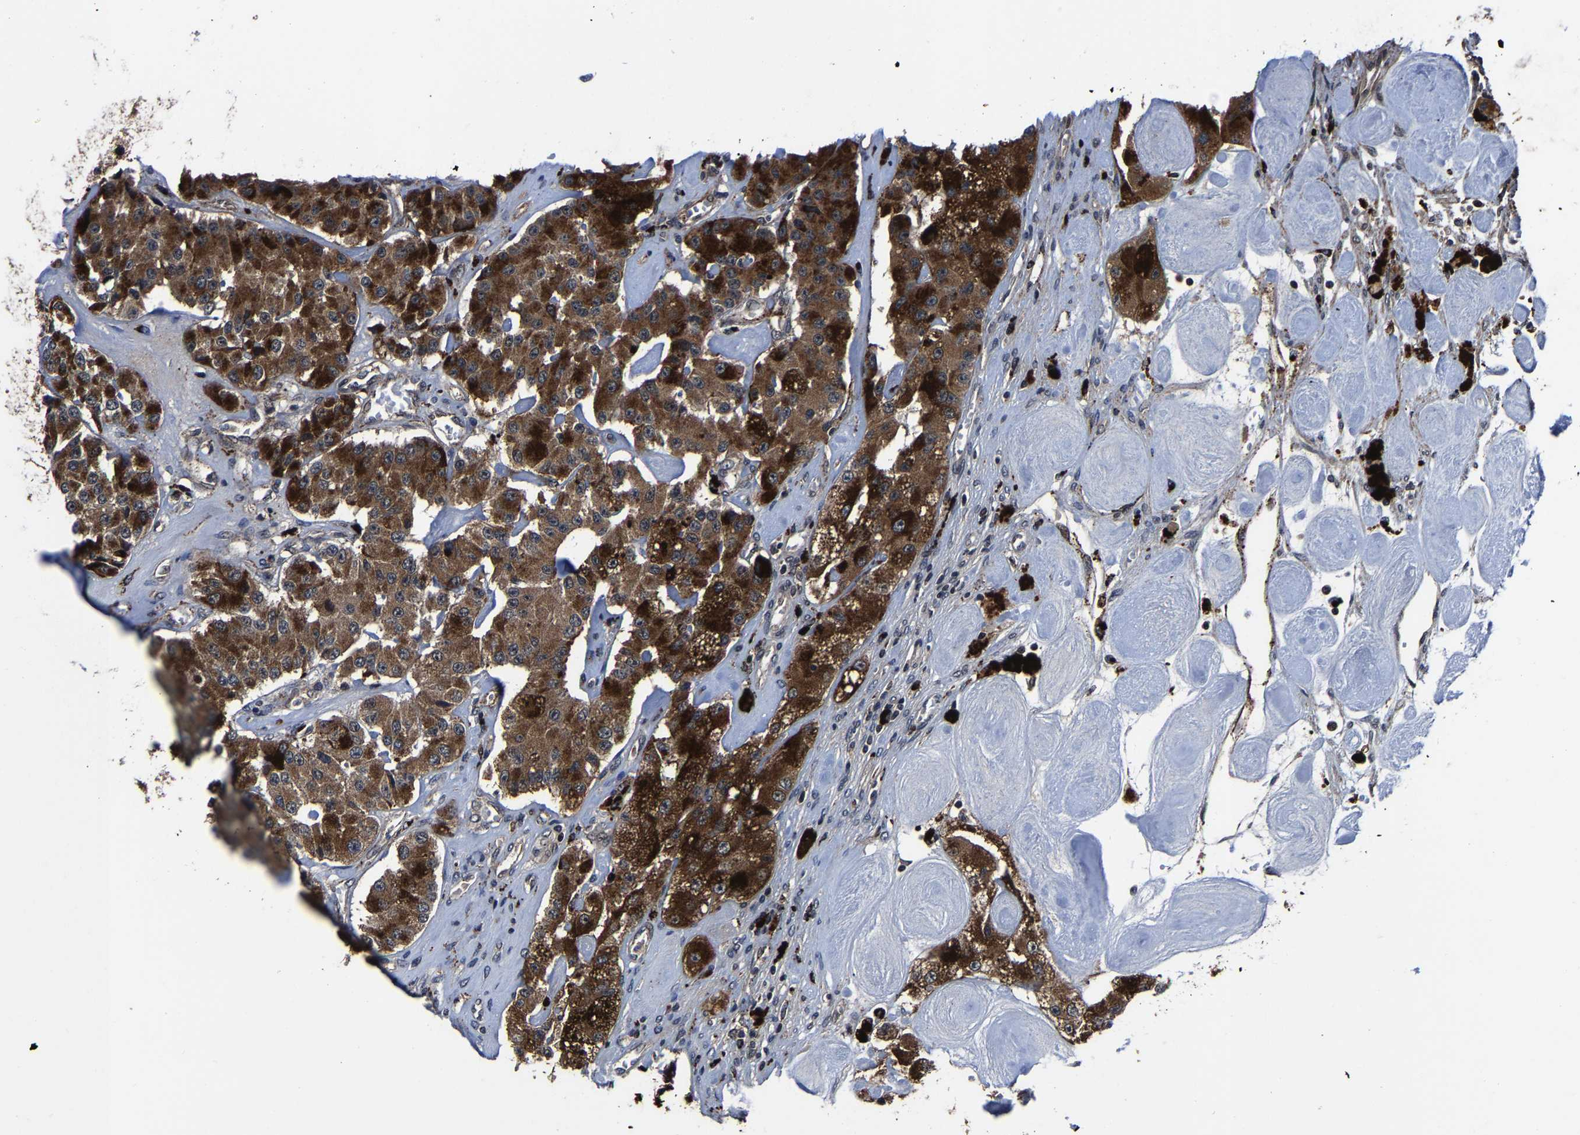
{"staining": {"intensity": "strong", "quantity": ">75%", "location": "cytoplasmic/membranous"}, "tissue": "carcinoid", "cell_type": "Tumor cells", "image_type": "cancer", "snomed": [{"axis": "morphology", "description": "Carcinoid, malignant, NOS"}, {"axis": "topography", "description": "Pancreas"}], "caption": "Immunohistochemical staining of human carcinoid demonstrates high levels of strong cytoplasmic/membranous expression in about >75% of tumor cells.", "gene": "ZCCHC7", "patient": {"sex": "male", "age": 41}}